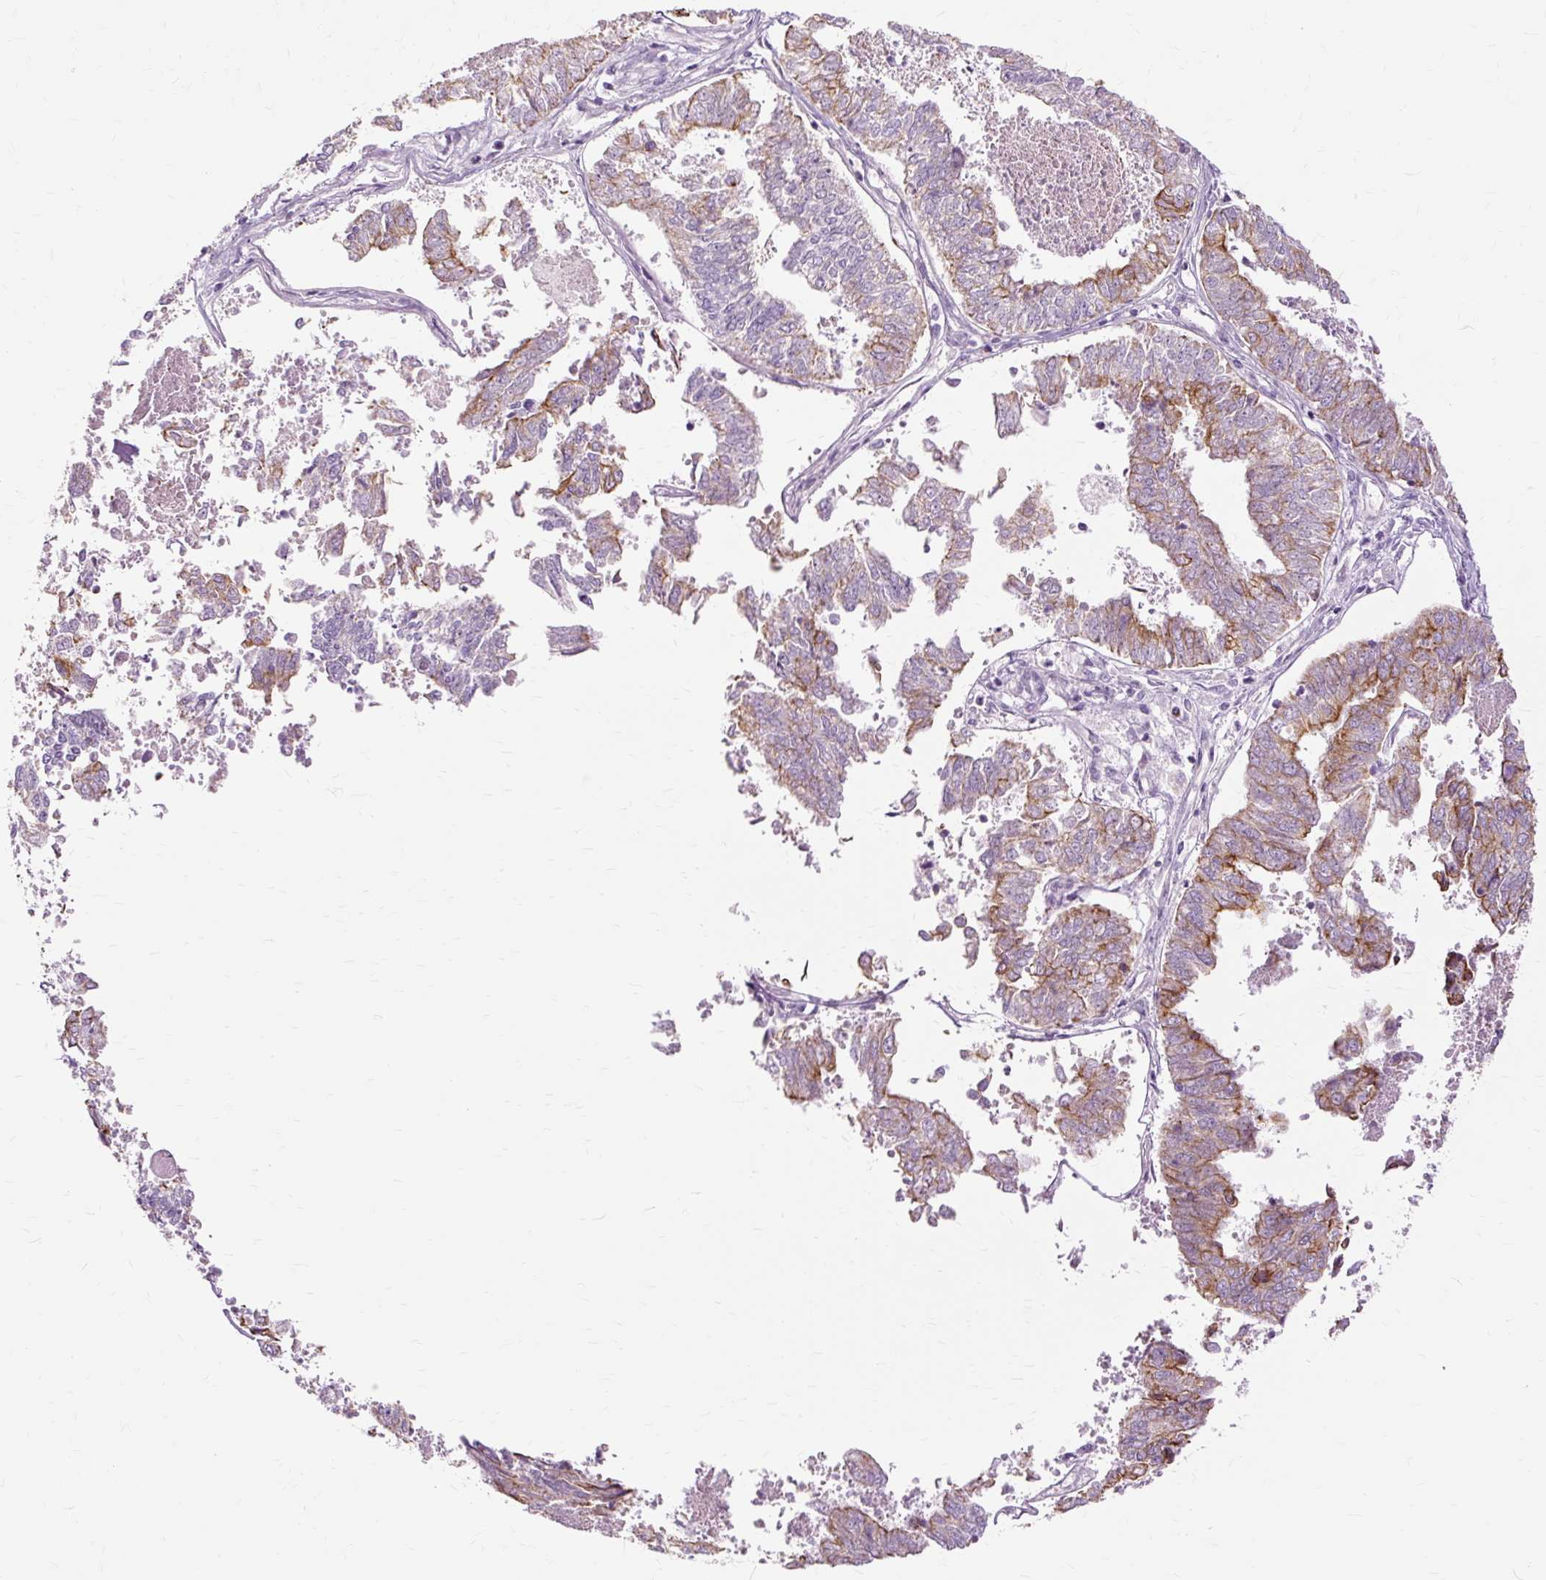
{"staining": {"intensity": "moderate", "quantity": "25%-75%", "location": "cytoplasmic/membranous"}, "tissue": "endometrial cancer", "cell_type": "Tumor cells", "image_type": "cancer", "snomed": [{"axis": "morphology", "description": "Adenocarcinoma, NOS"}, {"axis": "topography", "description": "Endometrium"}], "caption": "Human adenocarcinoma (endometrial) stained for a protein (brown) reveals moderate cytoplasmic/membranous positive positivity in about 25%-75% of tumor cells.", "gene": "DCTN4", "patient": {"sex": "female", "age": 73}}